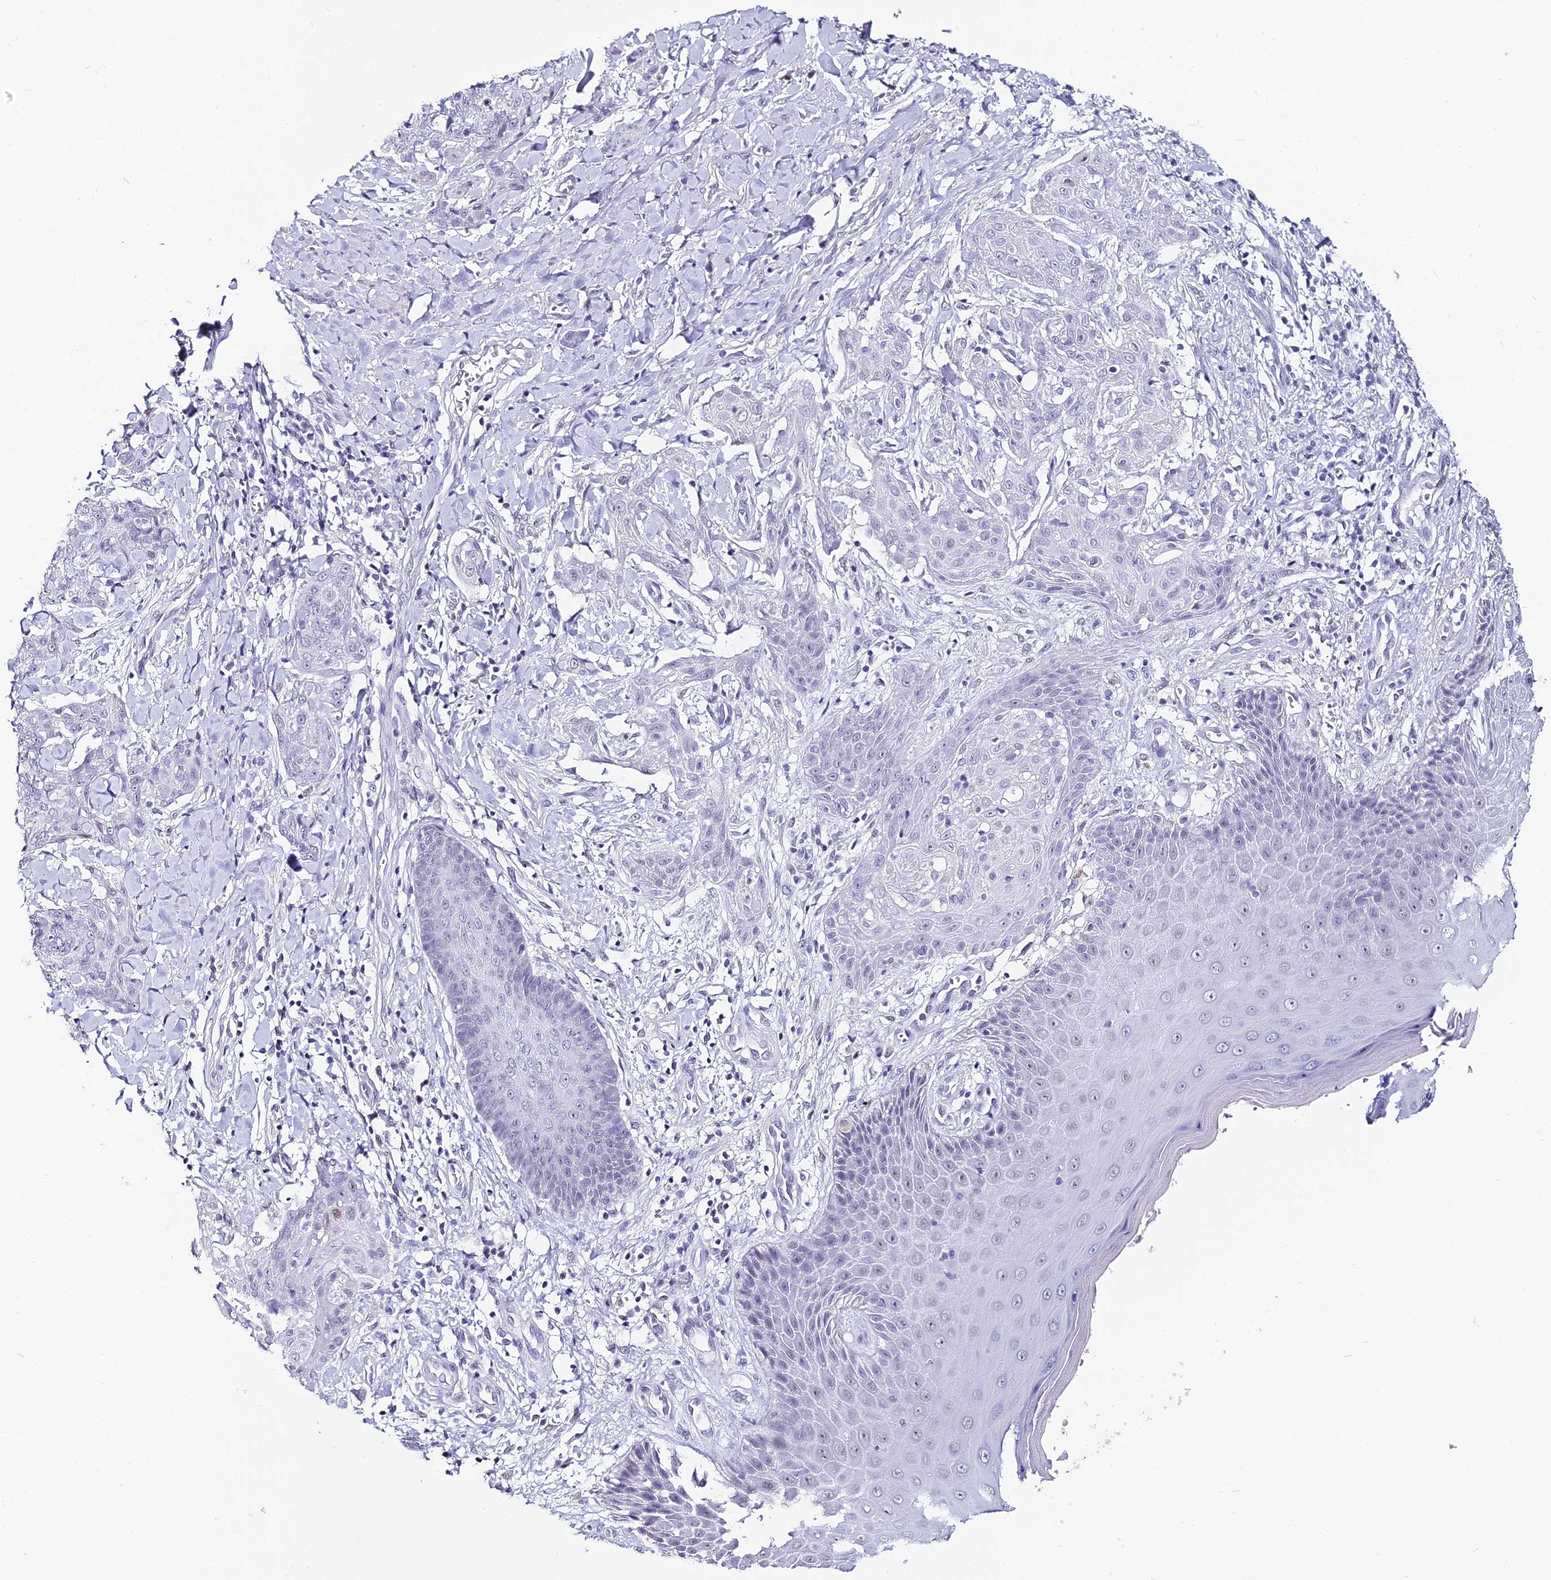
{"staining": {"intensity": "negative", "quantity": "none", "location": "none"}, "tissue": "skin cancer", "cell_type": "Tumor cells", "image_type": "cancer", "snomed": [{"axis": "morphology", "description": "Squamous cell carcinoma, NOS"}, {"axis": "topography", "description": "Skin"}, {"axis": "topography", "description": "Vulva"}], "caption": "Immunohistochemistry (IHC) image of squamous cell carcinoma (skin) stained for a protein (brown), which demonstrates no expression in tumor cells. The staining is performed using DAB brown chromogen with nuclei counter-stained in using hematoxylin.", "gene": "ABHD14A-ACY1", "patient": {"sex": "female", "age": 85}}